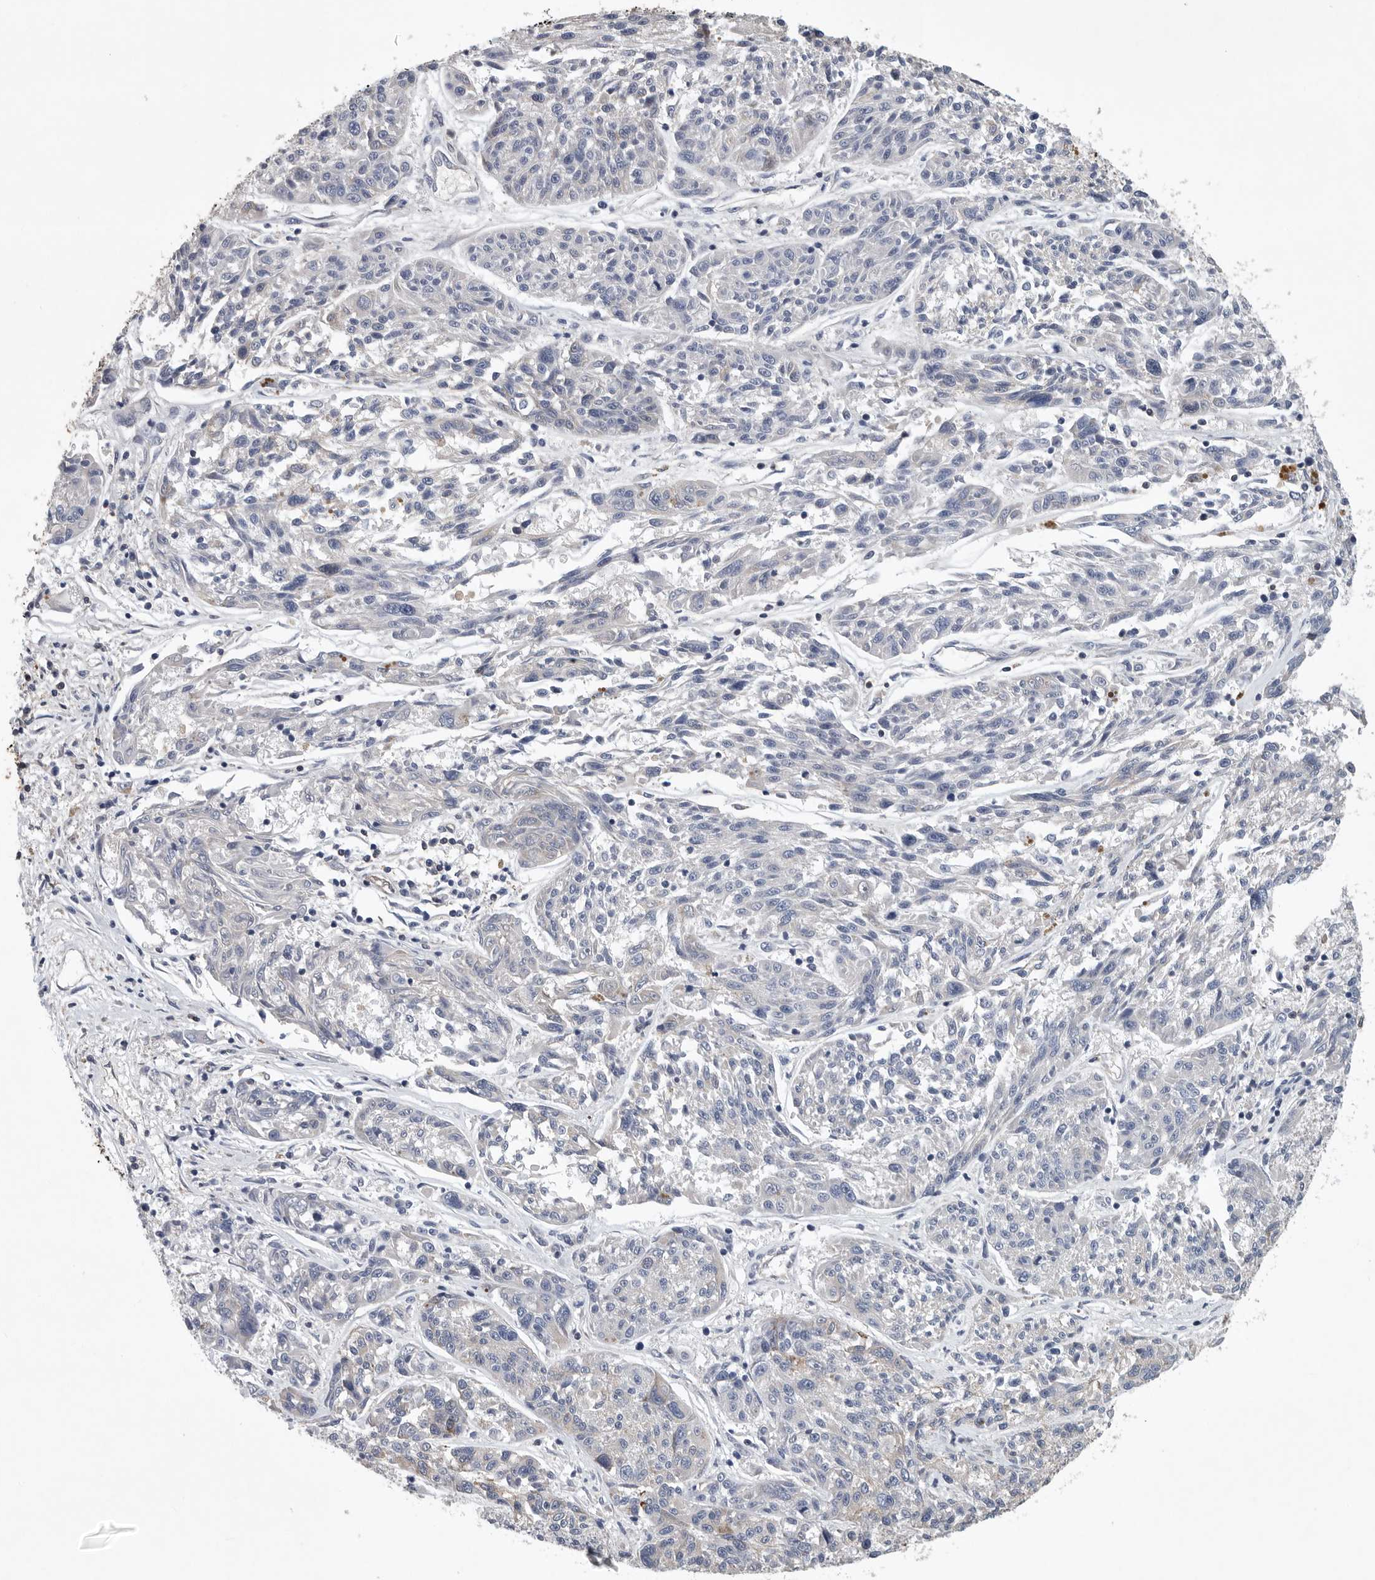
{"staining": {"intensity": "negative", "quantity": "none", "location": "none"}, "tissue": "melanoma", "cell_type": "Tumor cells", "image_type": "cancer", "snomed": [{"axis": "morphology", "description": "Malignant melanoma, NOS"}, {"axis": "topography", "description": "Skin"}], "caption": "Immunohistochemistry of malignant melanoma displays no staining in tumor cells.", "gene": "PDCD4", "patient": {"sex": "male", "age": 53}}